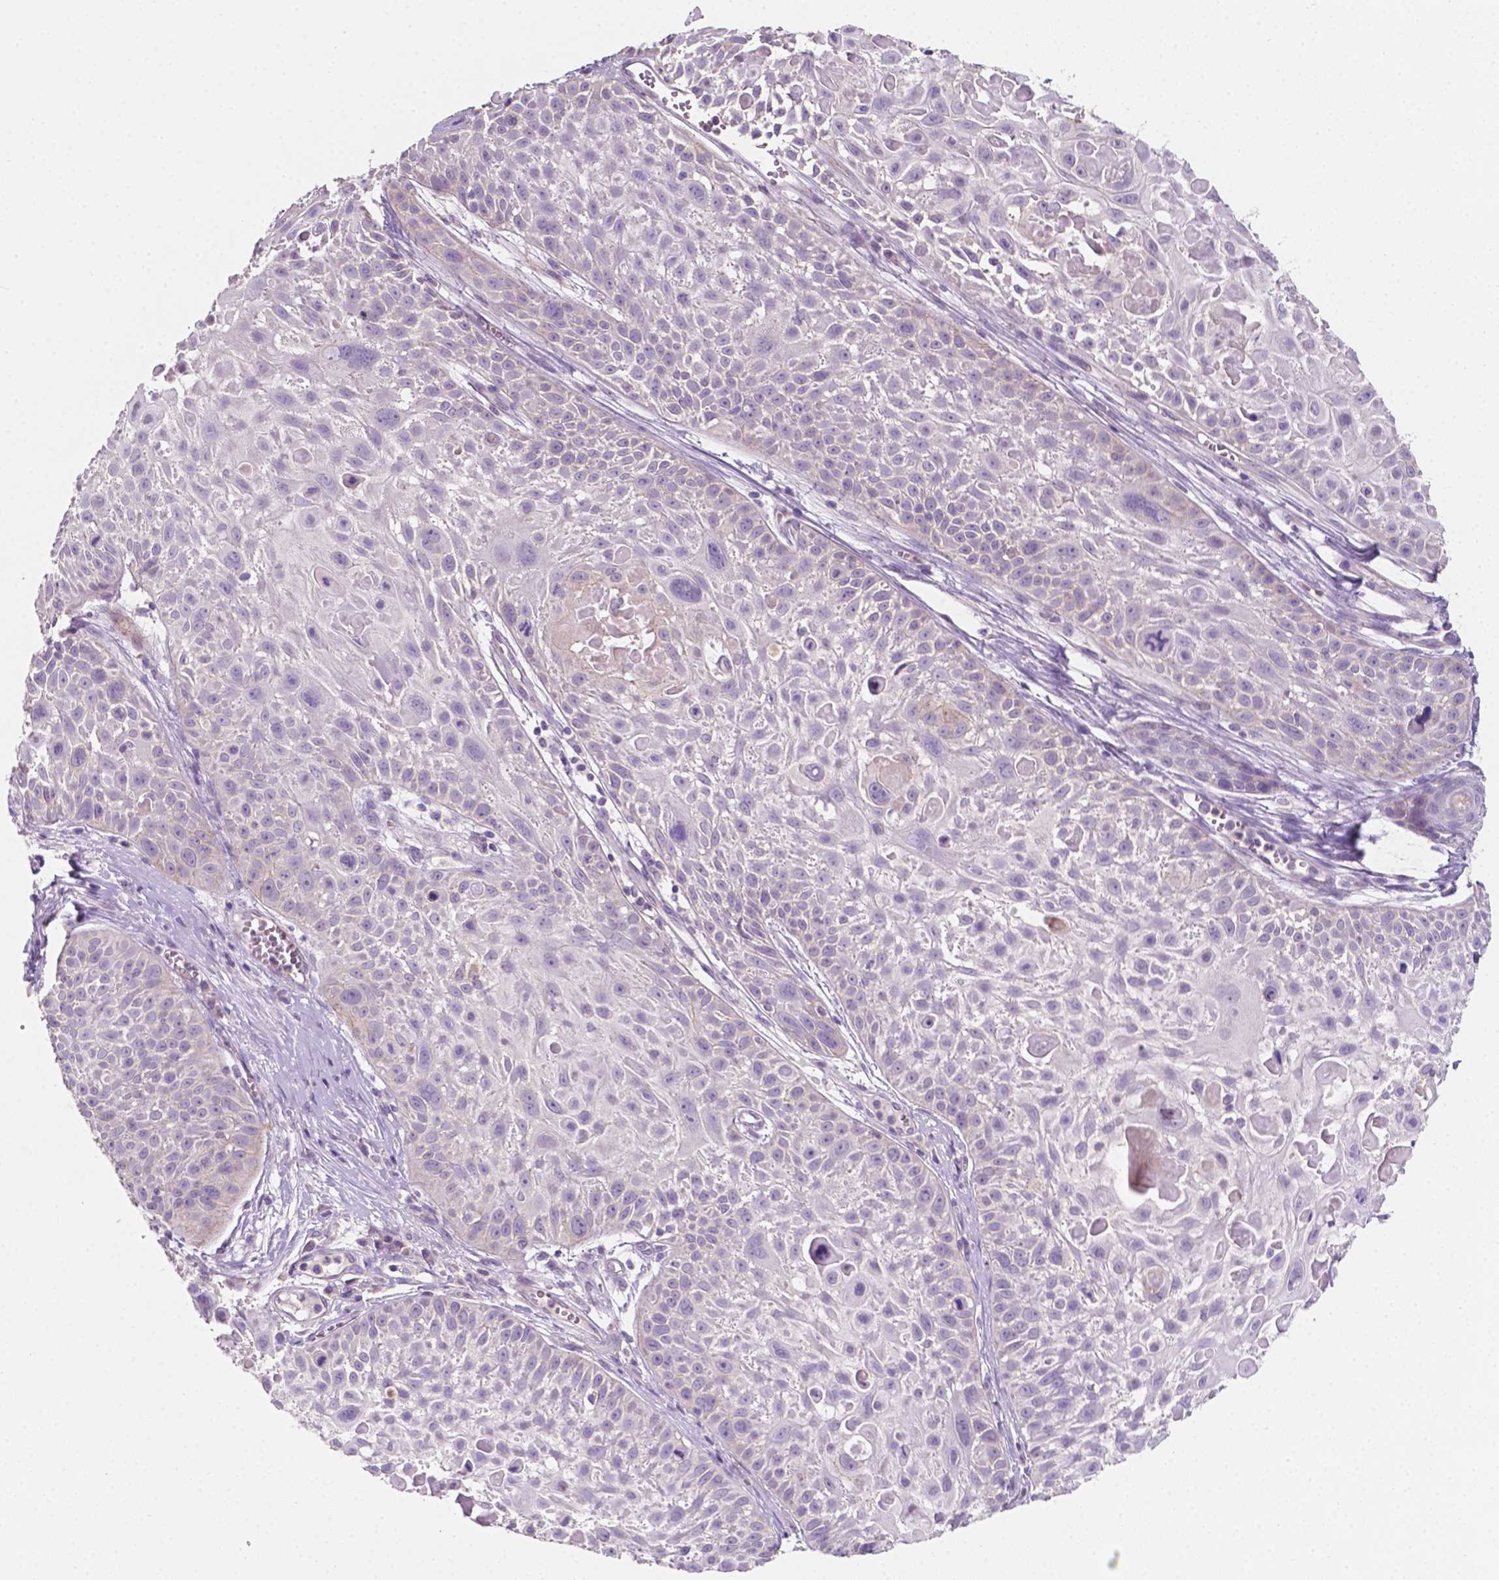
{"staining": {"intensity": "negative", "quantity": "none", "location": "none"}, "tissue": "skin cancer", "cell_type": "Tumor cells", "image_type": "cancer", "snomed": [{"axis": "morphology", "description": "Squamous cell carcinoma, NOS"}, {"axis": "topography", "description": "Skin"}, {"axis": "topography", "description": "Anal"}], "caption": "Tumor cells are negative for protein expression in human skin squamous cell carcinoma.", "gene": "EGFR", "patient": {"sex": "female", "age": 75}}